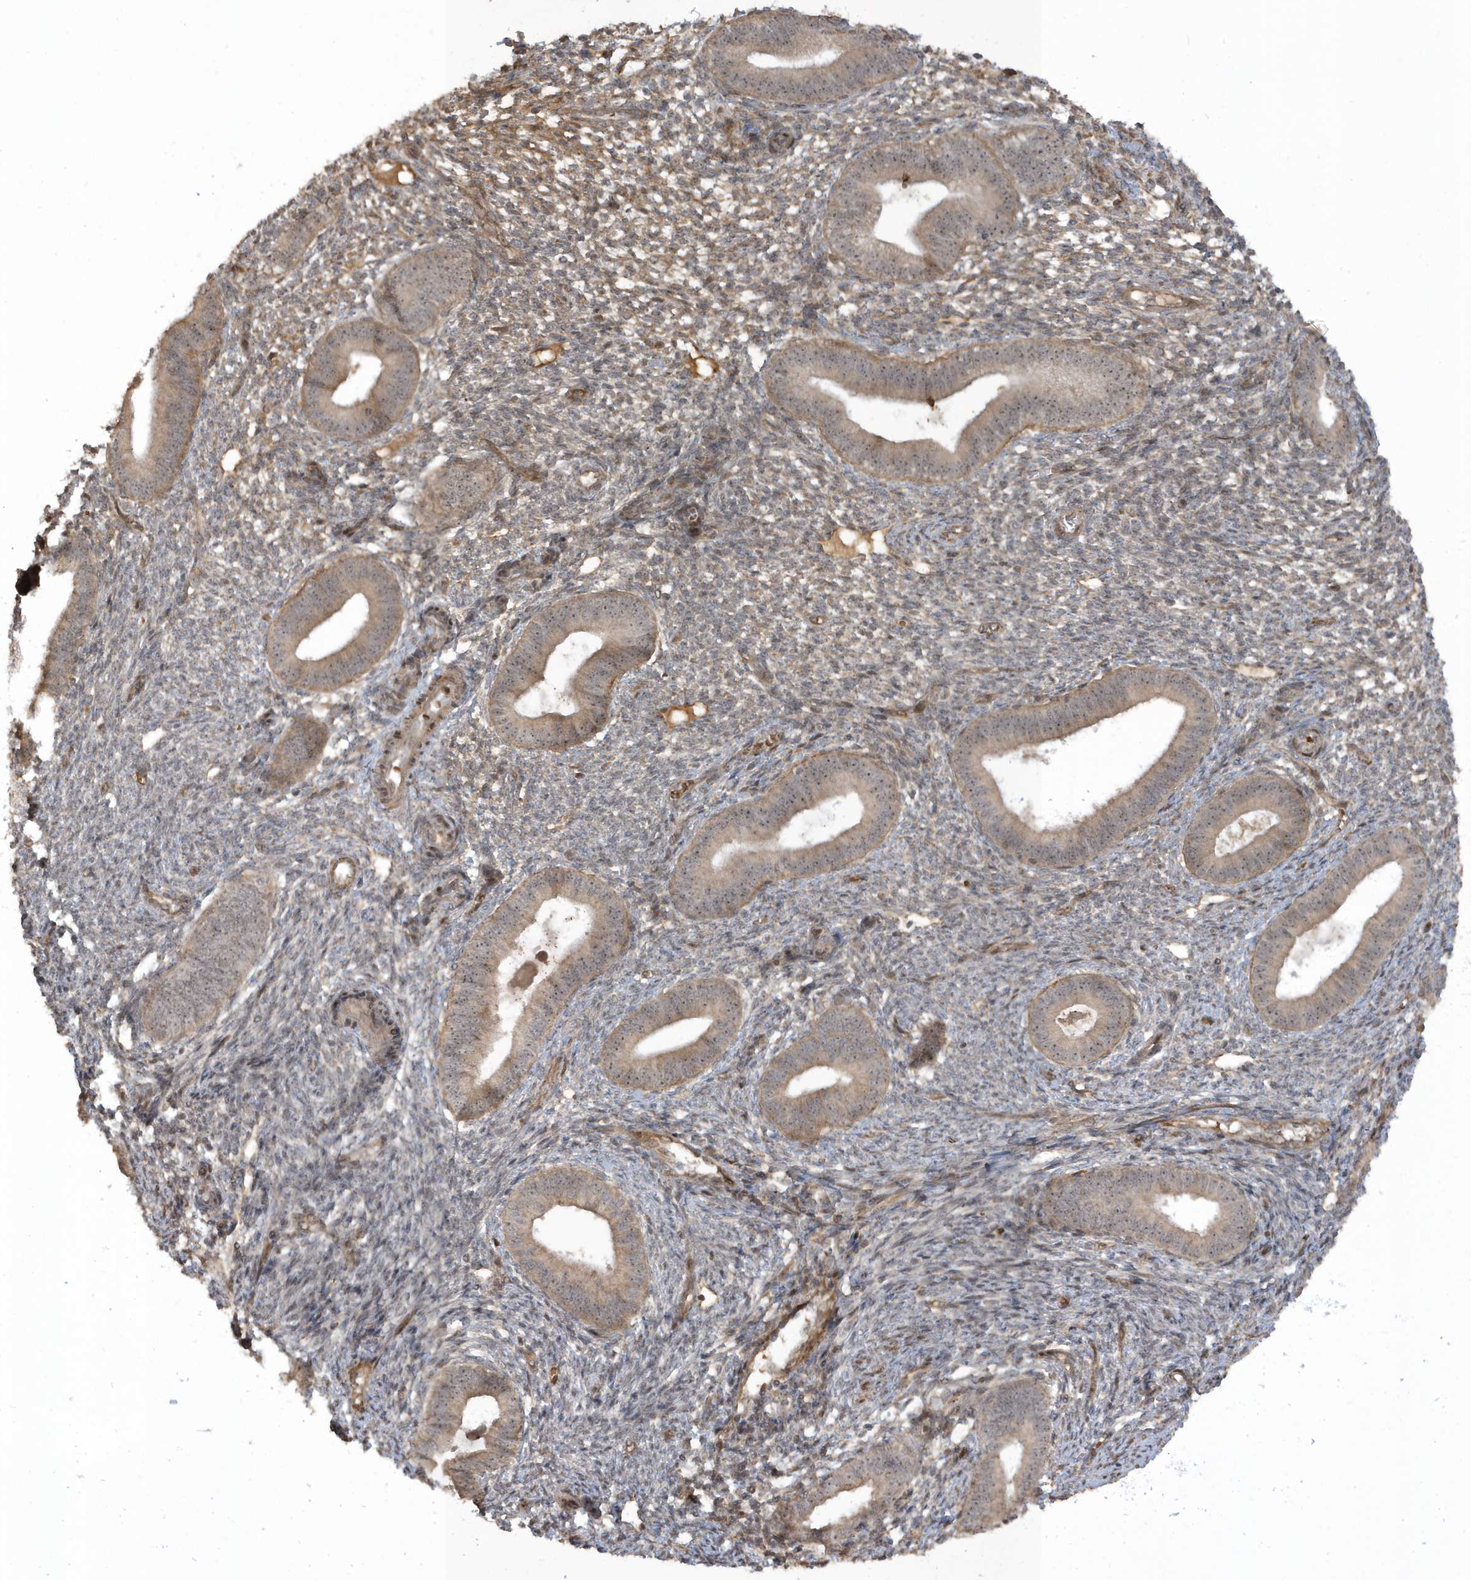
{"staining": {"intensity": "weak", "quantity": "25%-75%", "location": "cytoplasmic/membranous"}, "tissue": "endometrium", "cell_type": "Cells in endometrial stroma", "image_type": "normal", "snomed": [{"axis": "morphology", "description": "Normal tissue, NOS"}, {"axis": "topography", "description": "Endometrium"}], "caption": "Immunohistochemical staining of benign endometrium shows weak cytoplasmic/membranous protein positivity in about 25%-75% of cells in endometrial stroma.", "gene": "ECM2", "patient": {"sex": "female", "age": 46}}